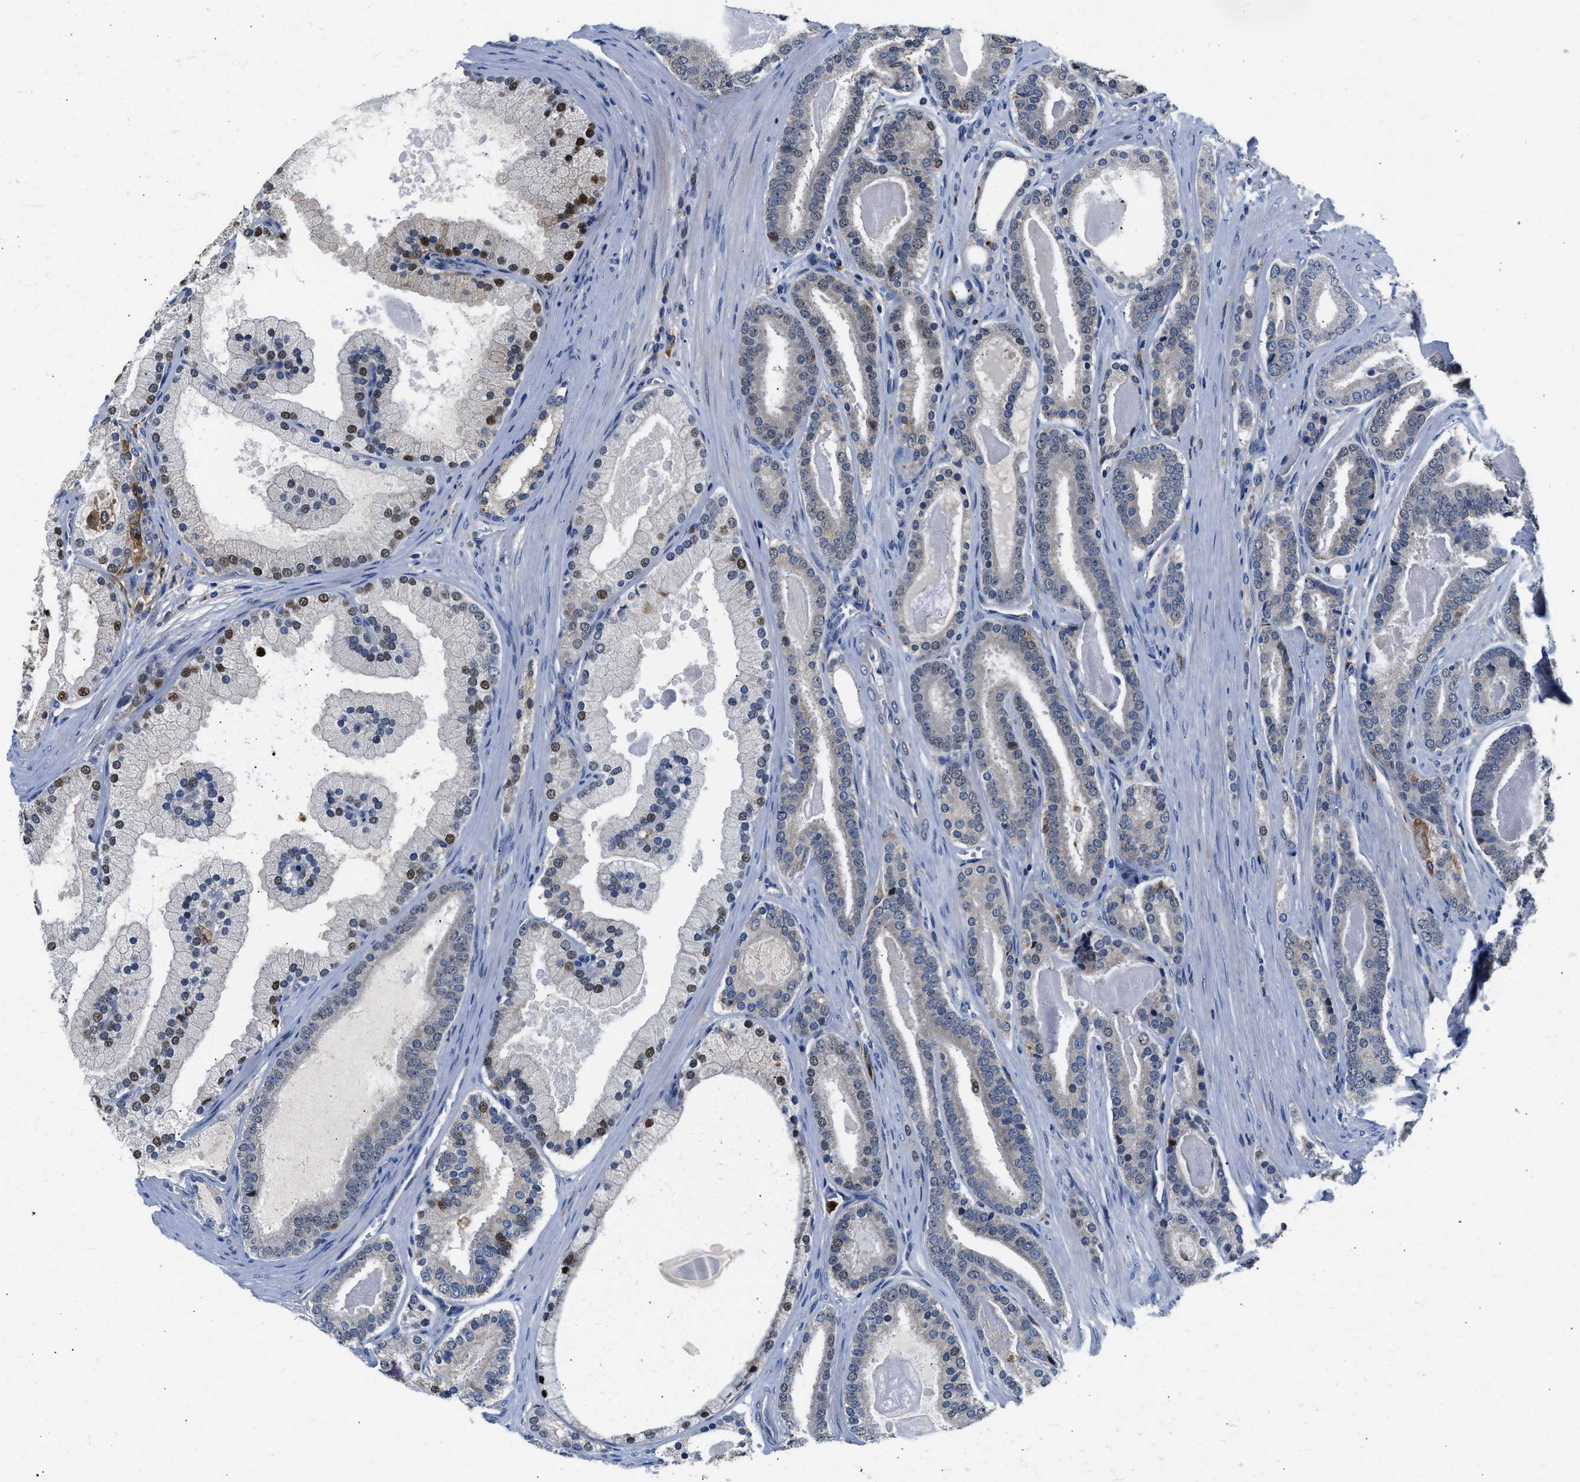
{"staining": {"intensity": "moderate", "quantity": "25%-75%", "location": "cytoplasmic/membranous,nuclear"}, "tissue": "prostate cancer", "cell_type": "Tumor cells", "image_type": "cancer", "snomed": [{"axis": "morphology", "description": "Adenocarcinoma, High grade"}, {"axis": "topography", "description": "Prostate"}], "caption": "This histopathology image shows immunohistochemistry staining of prostate cancer, with medium moderate cytoplasmic/membranous and nuclear positivity in about 25%-75% of tumor cells.", "gene": "RAB31", "patient": {"sex": "male", "age": 60}}